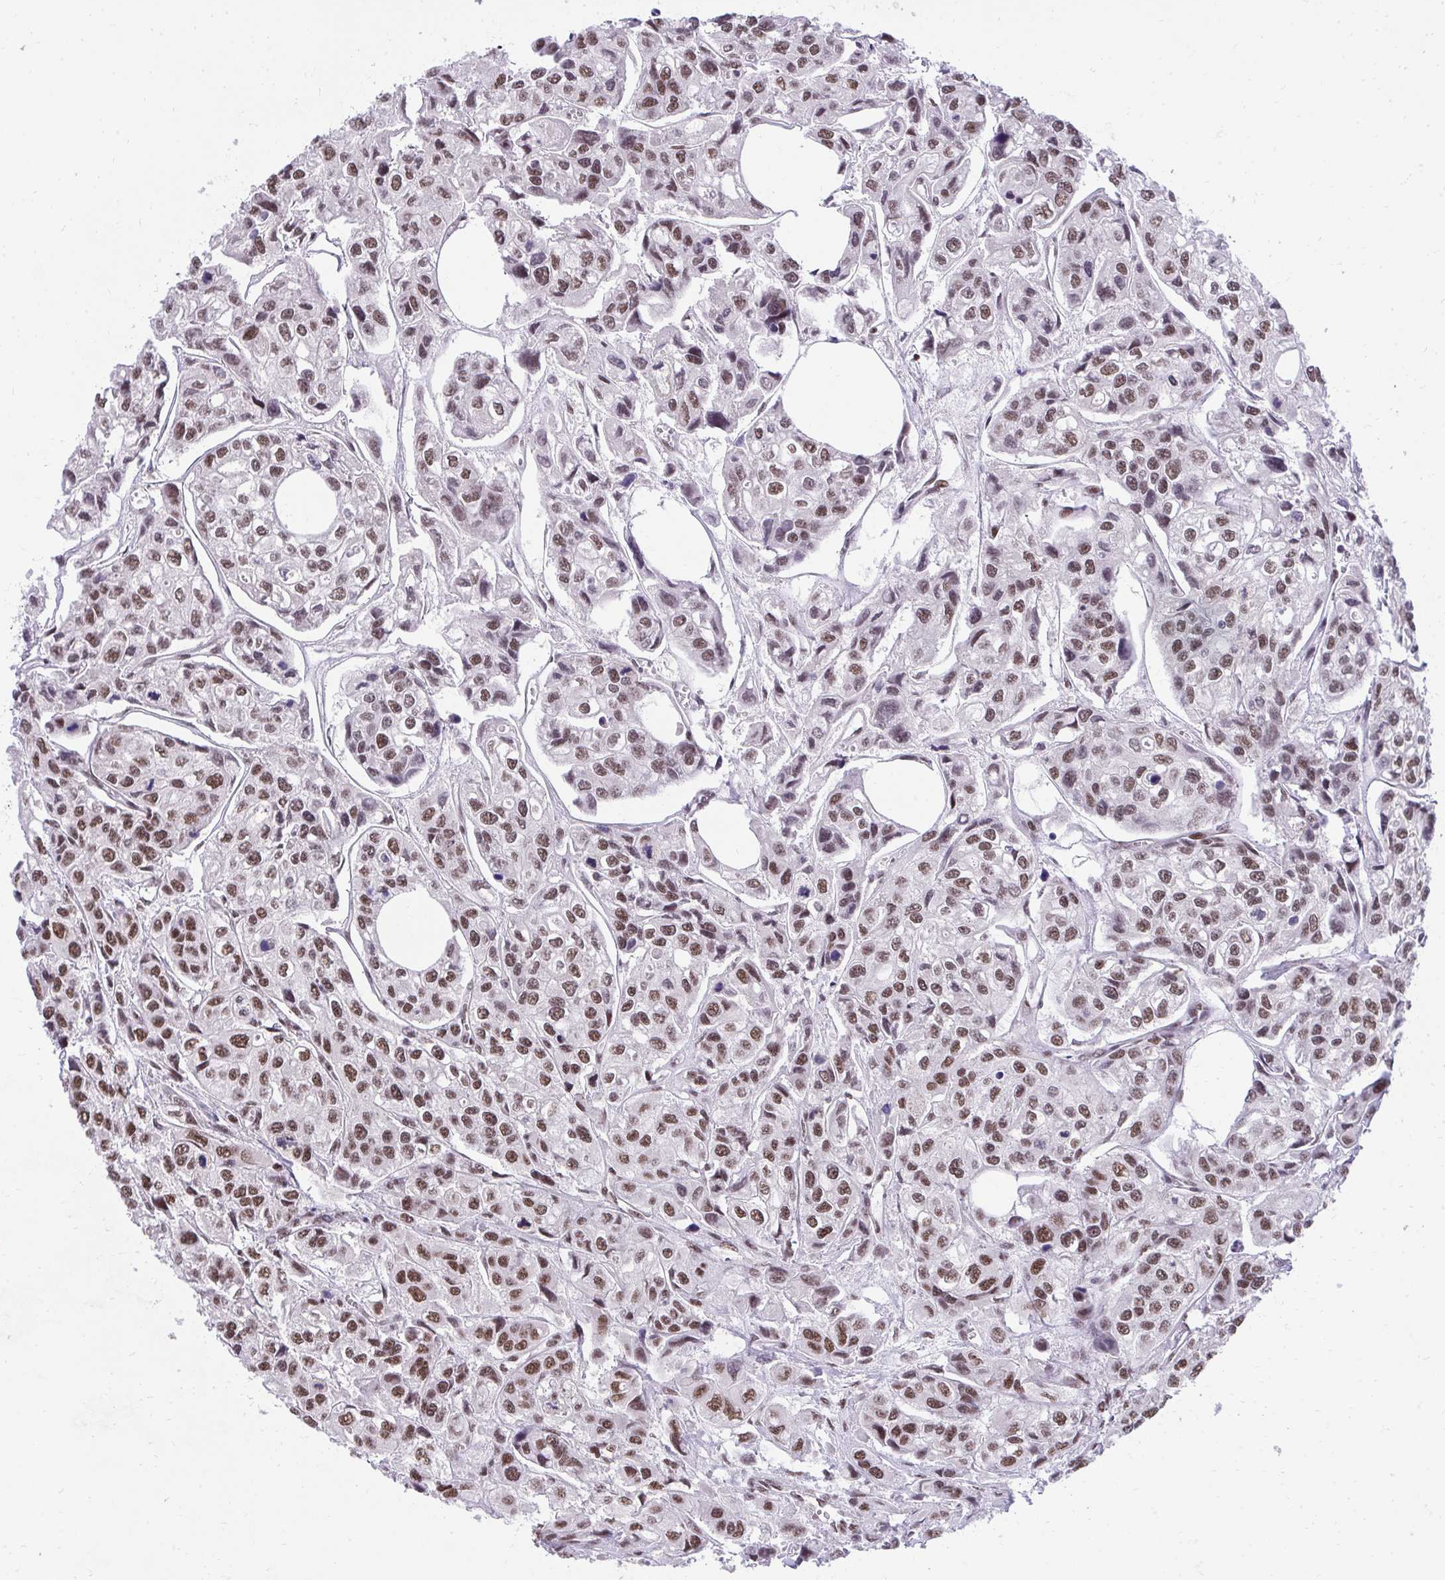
{"staining": {"intensity": "moderate", "quantity": ">75%", "location": "nuclear"}, "tissue": "urothelial cancer", "cell_type": "Tumor cells", "image_type": "cancer", "snomed": [{"axis": "morphology", "description": "Urothelial carcinoma, High grade"}, {"axis": "topography", "description": "Urinary bladder"}], "caption": "Protein expression analysis of urothelial cancer reveals moderate nuclear staining in approximately >75% of tumor cells.", "gene": "SYNE4", "patient": {"sex": "male", "age": 67}}